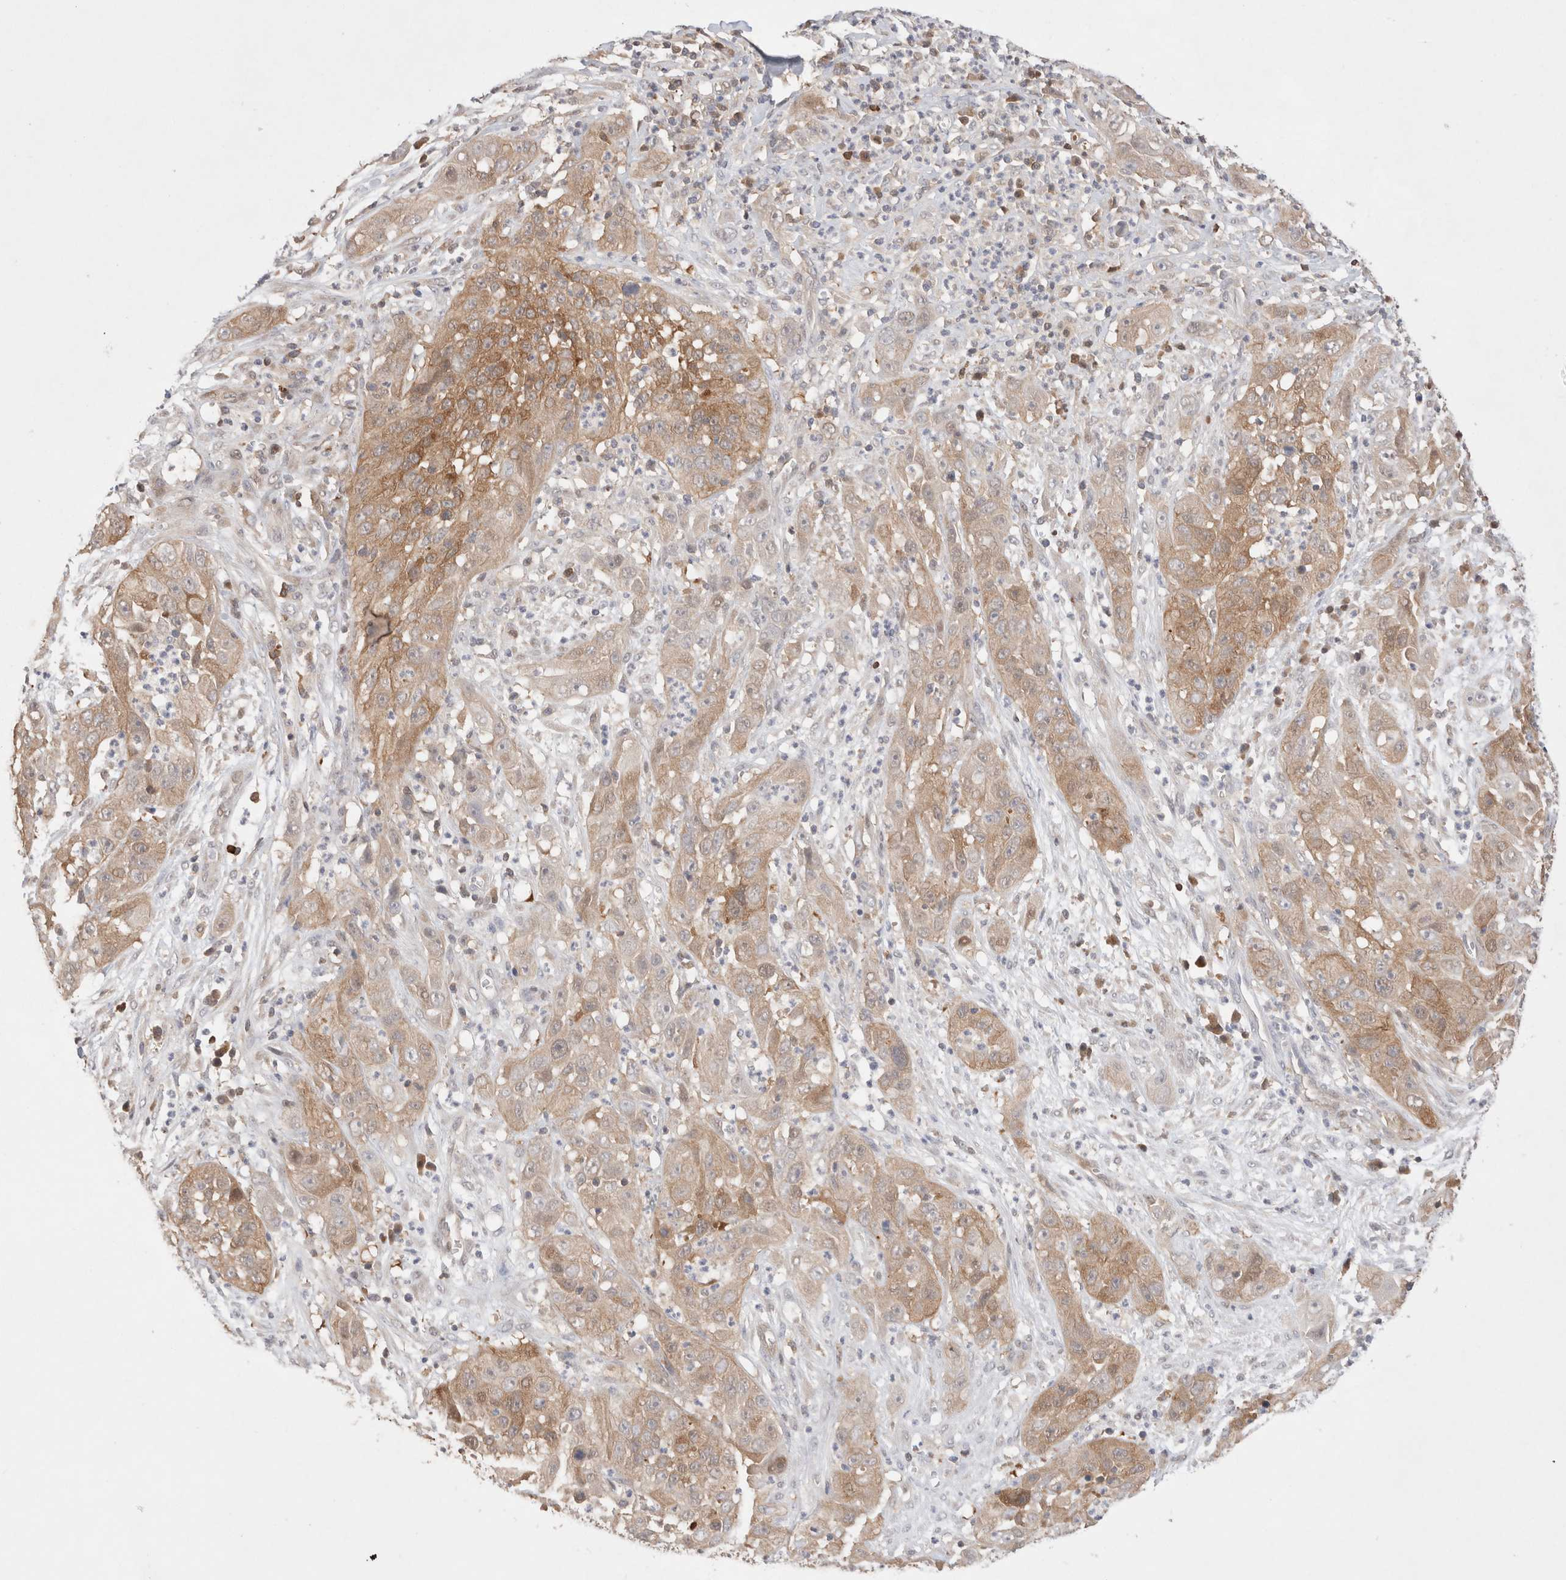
{"staining": {"intensity": "moderate", "quantity": ">75%", "location": "cytoplasmic/membranous"}, "tissue": "cervical cancer", "cell_type": "Tumor cells", "image_type": "cancer", "snomed": [{"axis": "morphology", "description": "Squamous cell carcinoma, NOS"}, {"axis": "topography", "description": "Cervix"}], "caption": "IHC of human cervical squamous cell carcinoma demonstrates medium levels of moderate cytoplasmic/membranous staining in about >75% of tumor cells.", "gene": "STARD10", "patient": {"sex": "female", "age": 32}}